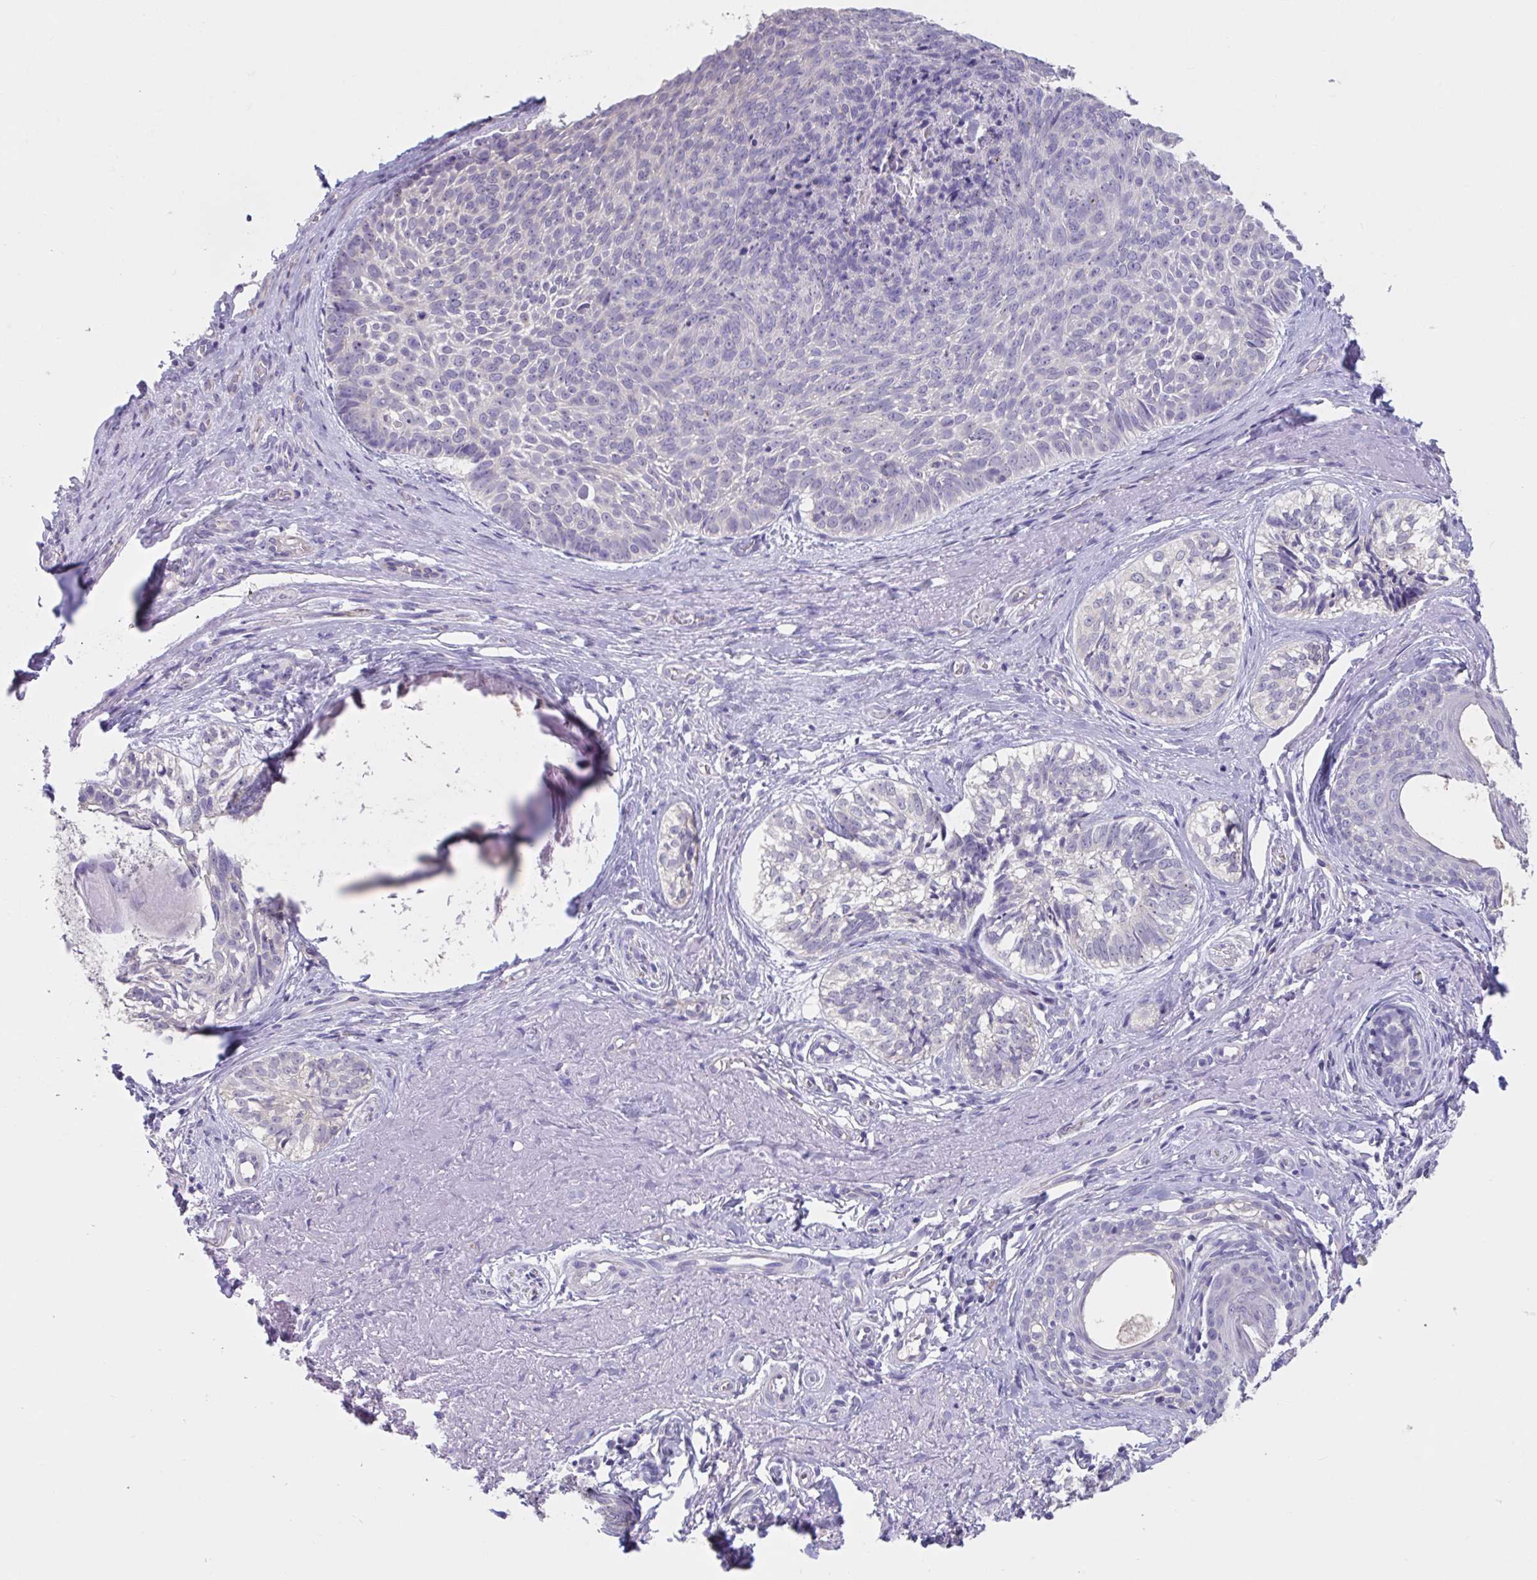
{"staining": {"intensity": "negative", "quantity": "none", "location": "none"}, "tissue": "skin cancer", "cell_type": "Tumor cells", "image_type": "cancer", "snomed": [{"axis": "morphology", "description": "Basal cell carcinoma"}, {"axis": "topography", "description": "Skin"}, {"axis": "topography", "description": "Skin of face"}, {"axis": "topography", "description": "Skin of nose"}], "caption": "The photomicrograph exhibits no significant staining in tumor cells of basal cell carcinoma (skin).", "gene": "GPR162", "patient": {"sex": "female", "age": 86}}